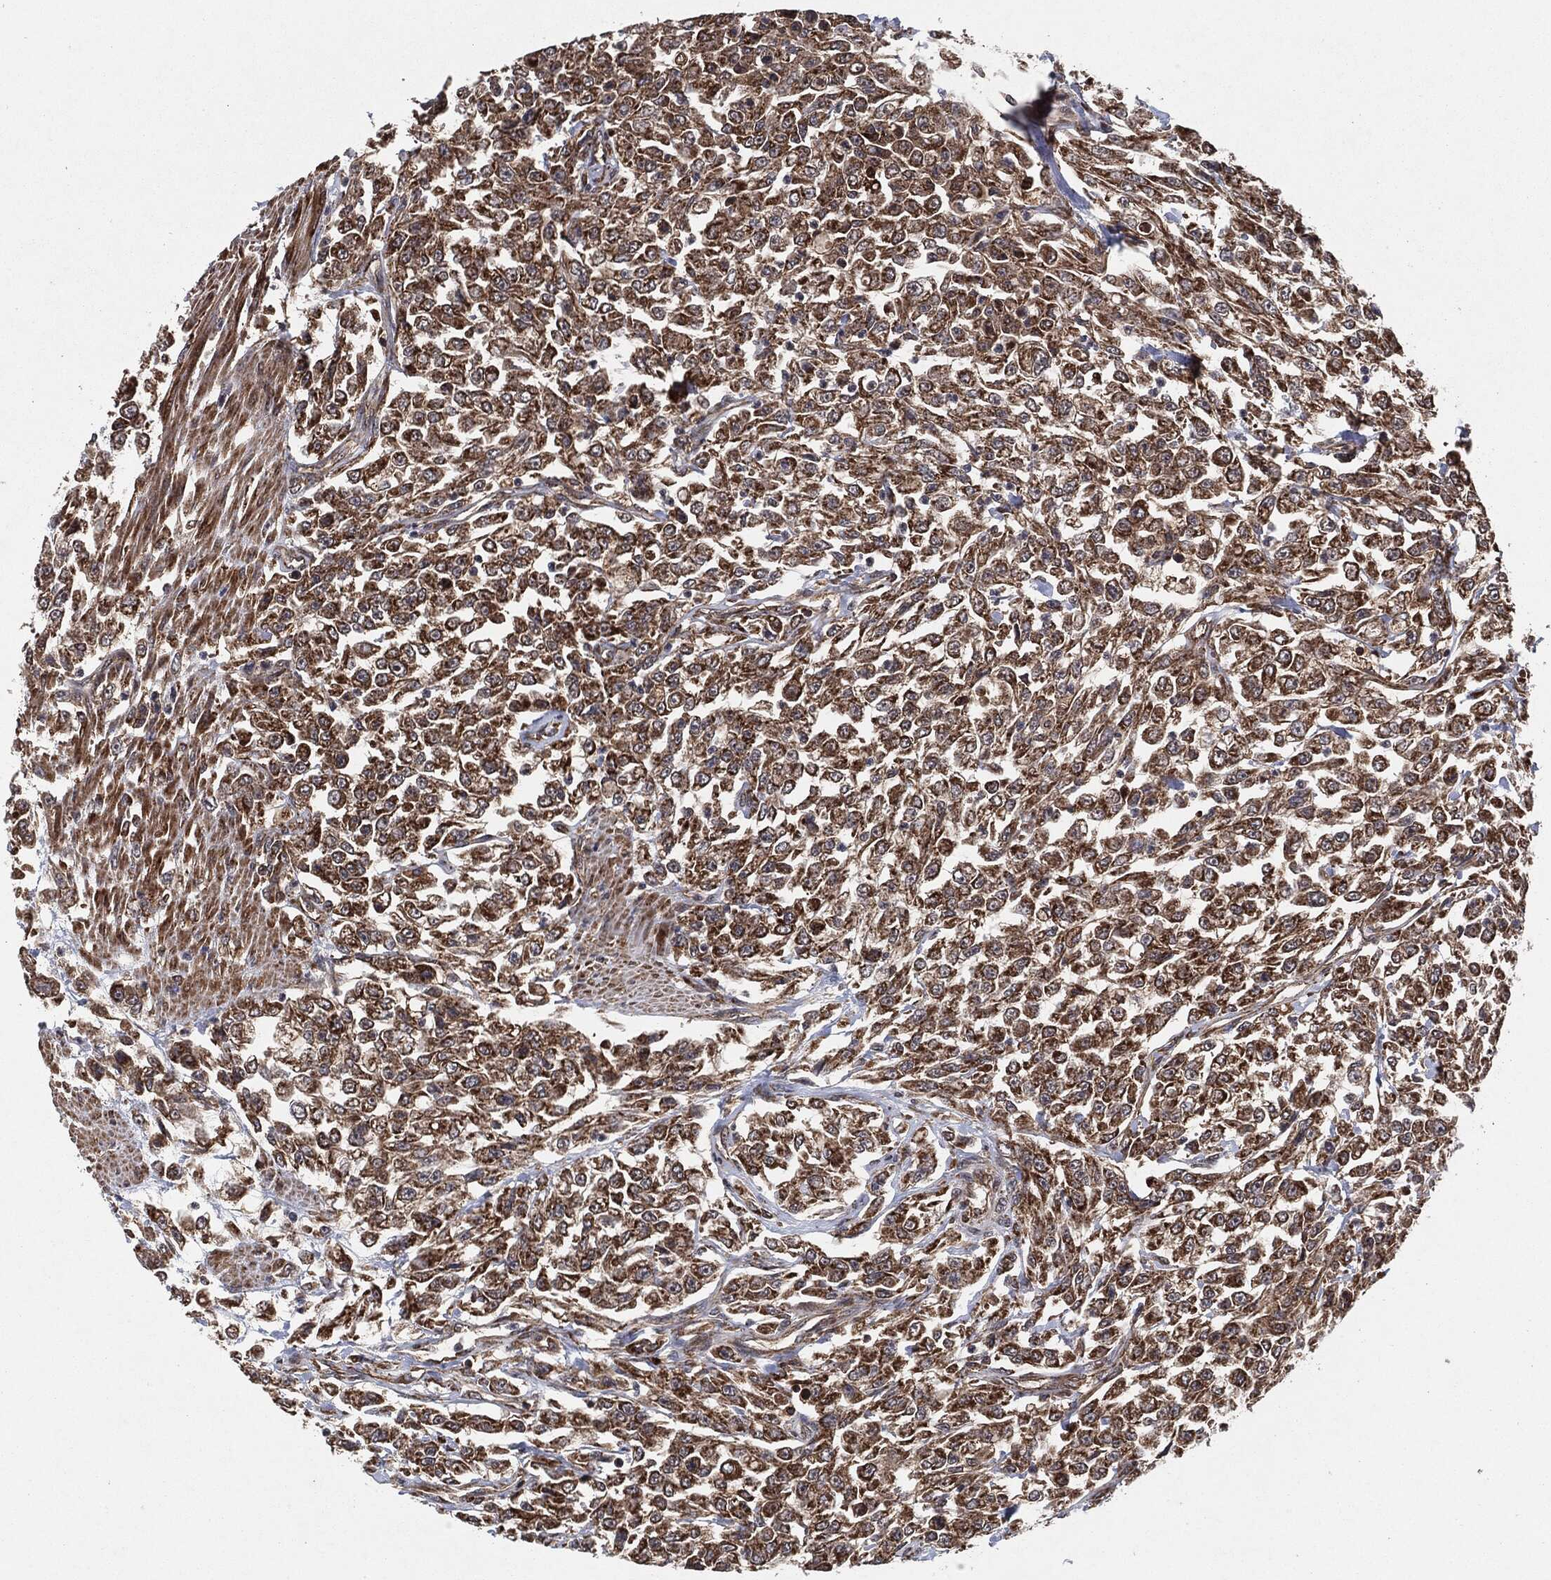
{"staining": {"intensity": "strong", "quantity": ">75%", "location": "cytoplasmic/membranous"}, "tissue": "urothelial cancer", "cell_type": "Tumor cells", "image_type": "cancer", "snomed": [{"axis": "morphology", "description": "Urothelial carcinoma, High grade"}, {"axis": "topography", "description": "Urinary bladder"}], "caption": "Urothelial carcinoma (high-grade) stained with a protein marker demonstrates strong staining in tumor cells.", "gene": "BCAR1", "patient": {"sex": "male", "age": 46}}